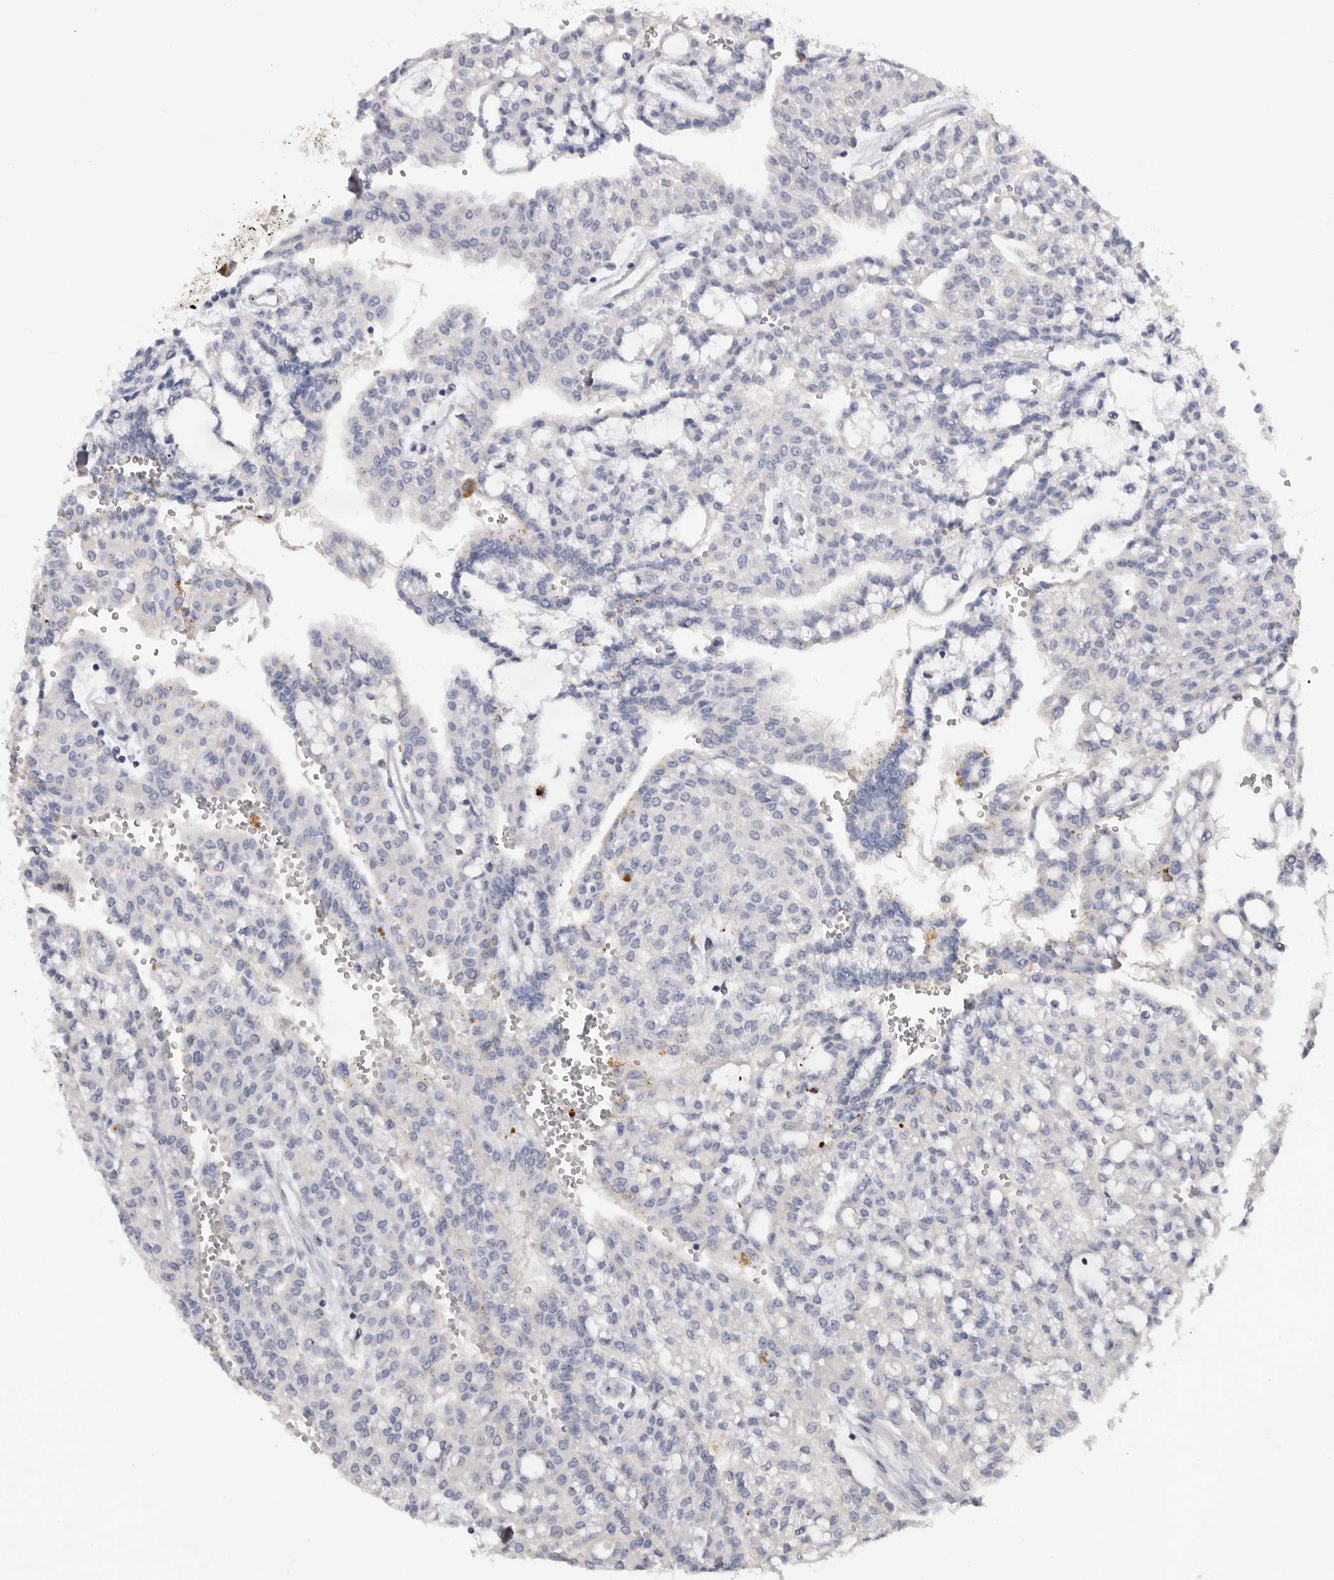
{"staining": {"intensity": "negative", "quantity": "none", "location": "none"}, "tissue": "renal cancer", "cell_type": "Tumor cells", "image_type": "cancer", "snomed": [{"axis": "morphology", "description": "Adenocarcinoma, NOS"}, {"axis": "topography", "description": "Kidney"}], "caption": "Image shows no protein staining in tumor cells of renal adenocarcinoma tissue. (Stains: DAB (3,3'-diaminobenzidine) immunohistochemistry with hematoxylin counter stain, Microscopy: brightfield microscopy at high magnification).", "gene": "KLHL38", "patient": {"sex": "male", "age": 63}}